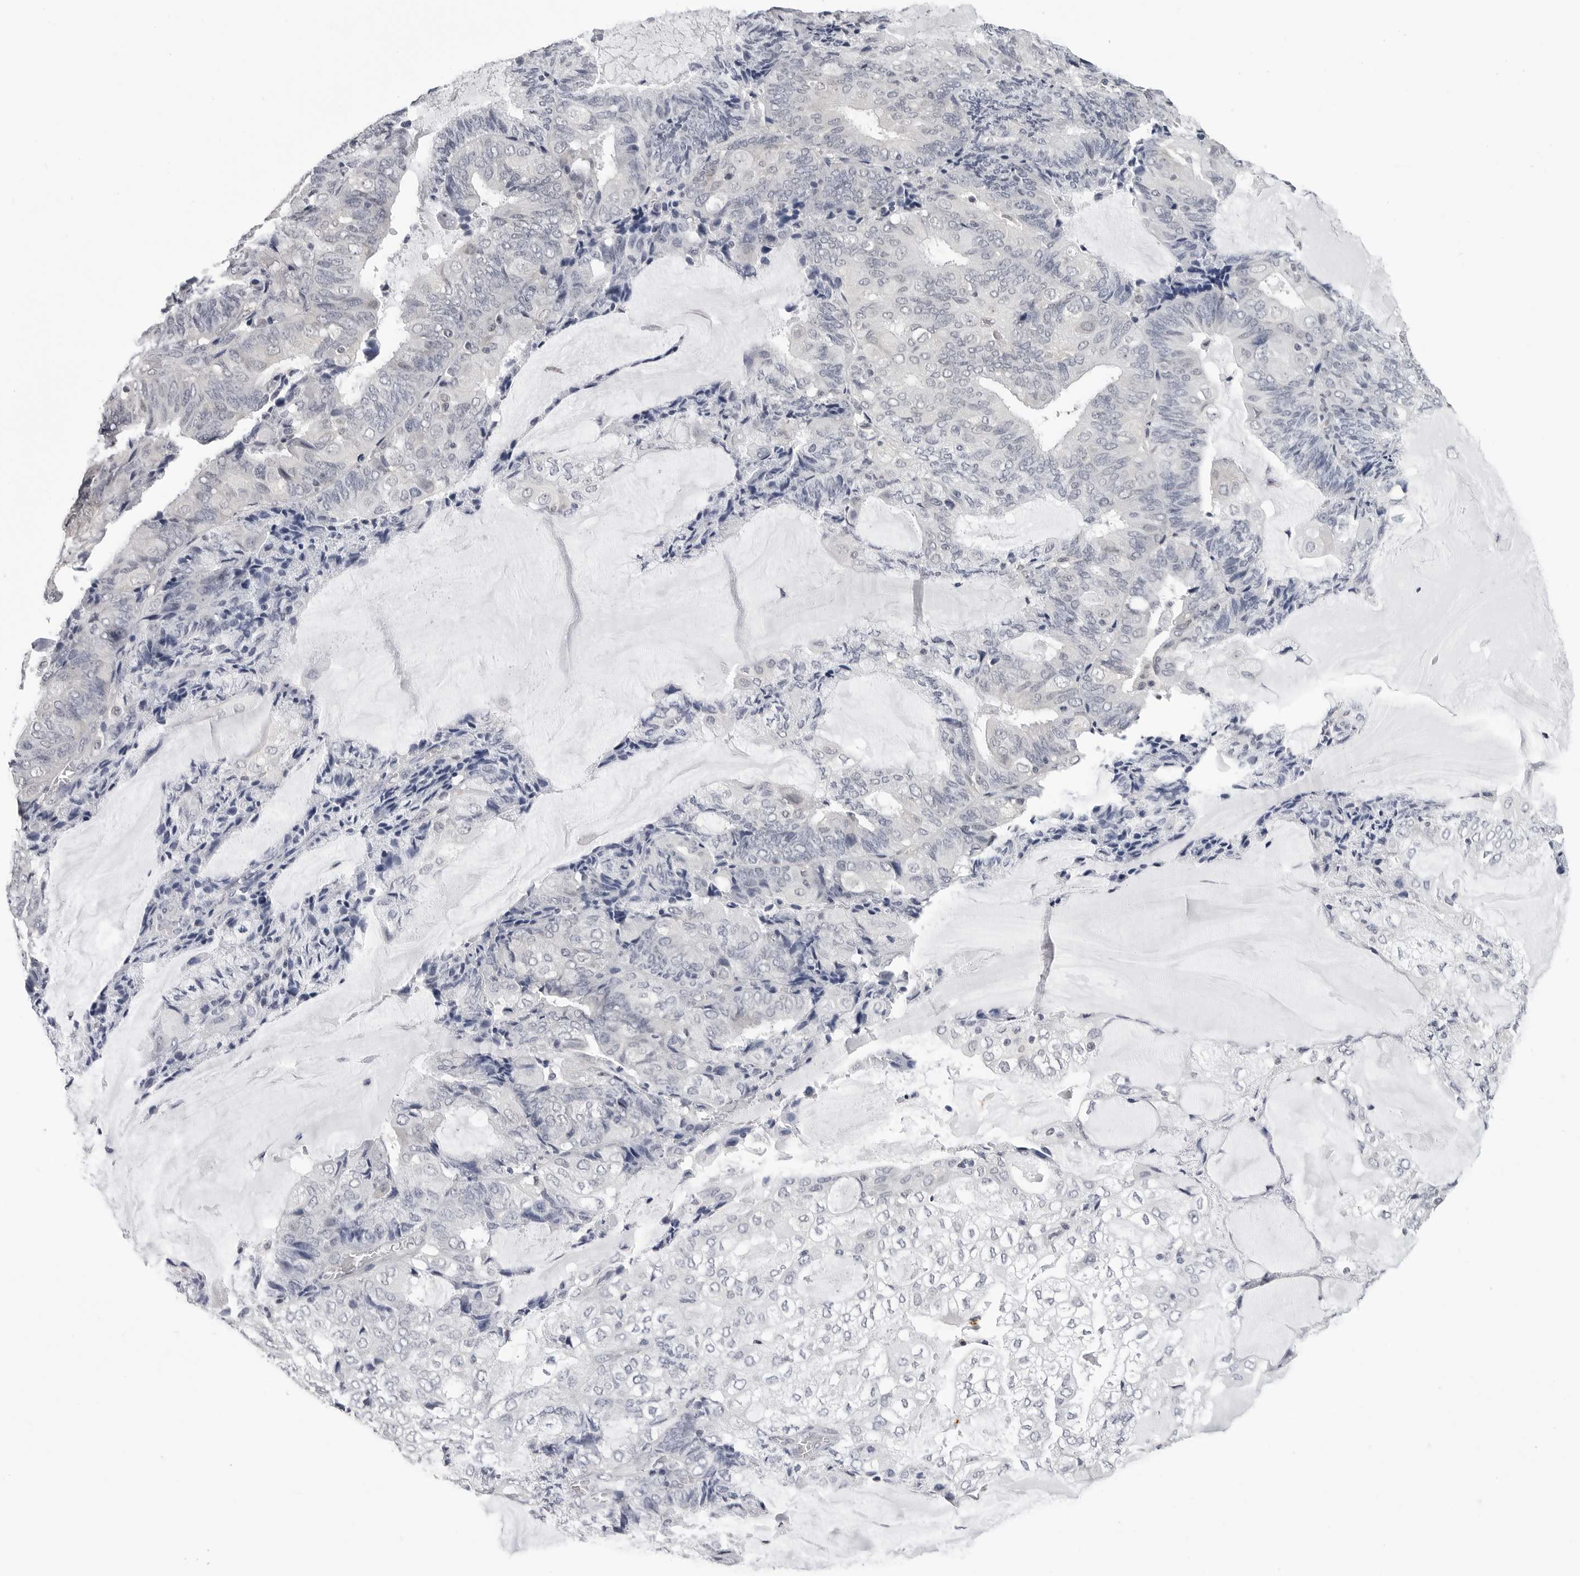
{"staining": {"intensity": "negative", "quantity": "none", "location": "none"}, "tissue": "endometrial cancer", "cell_type": "Tumor cells", "image_type": "cancer", "snomed": [{"axis": "morphology", "description": "Adenocarcinoma, NOS"}, {"axis": "topography", "description": "Endometrium"}], "caption": "Tumor cells show no significant protein positivity in endometrial cancer (adenocarcinoma). Nuclei are stained in blue.", "gene": "TRMT13", "patient": {"sex": "female", "age": 81}}